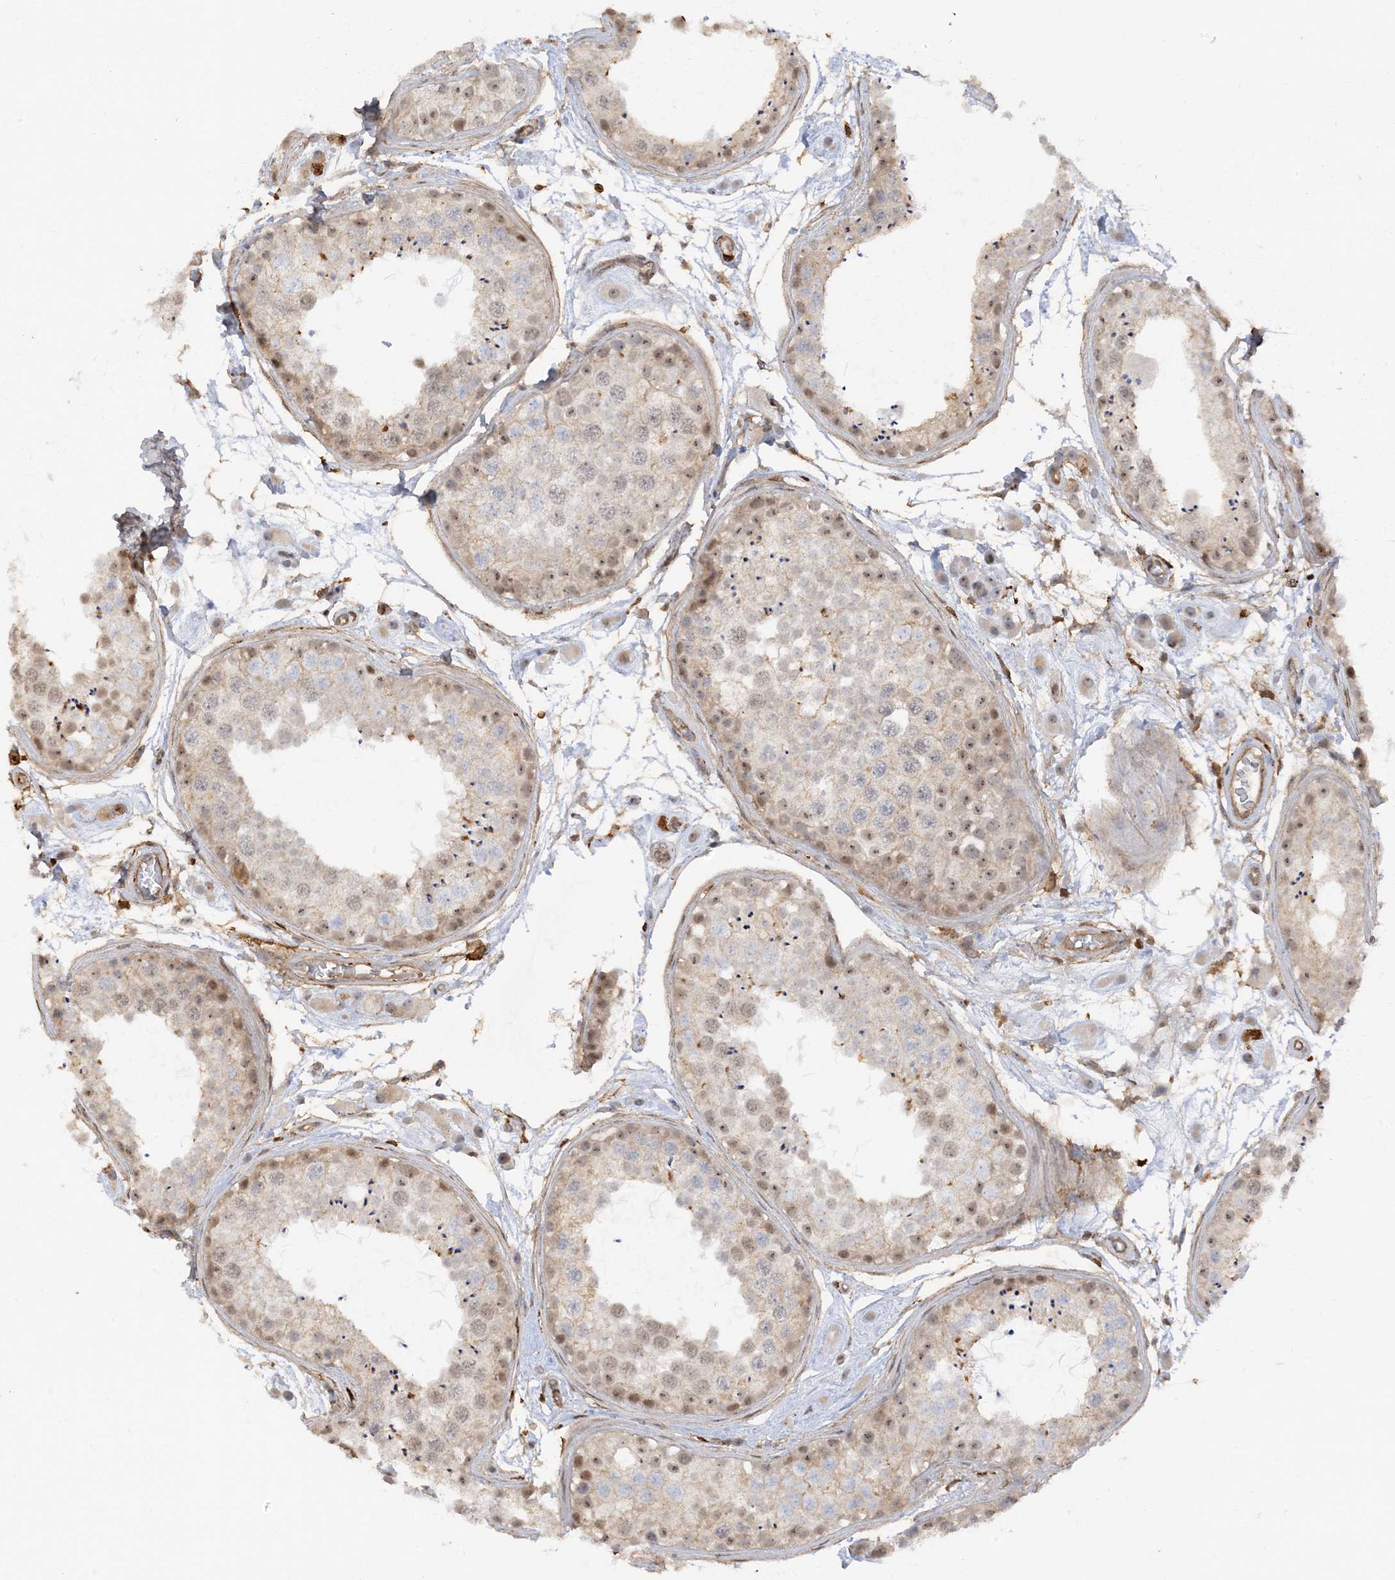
{"staining": {"intensity": "moderate", "quantity": "25%-75%", "location": "nuclear"}, "tissue": "testis", "cell_type": "Cells in seminiferous ducts", "image_type": "normal", "snomed": [{"axis": "morphology", "description": "Normal tissue, NOS"}, {"axis": "topography", "description": "Testis"}], "caption": "An image of human testis stained for a protein displays moderate nuclear brown staining in cells in seminiferous ducts.", "gene": "PHACTR2", "patient": {"sex": "male", "age": 25}}